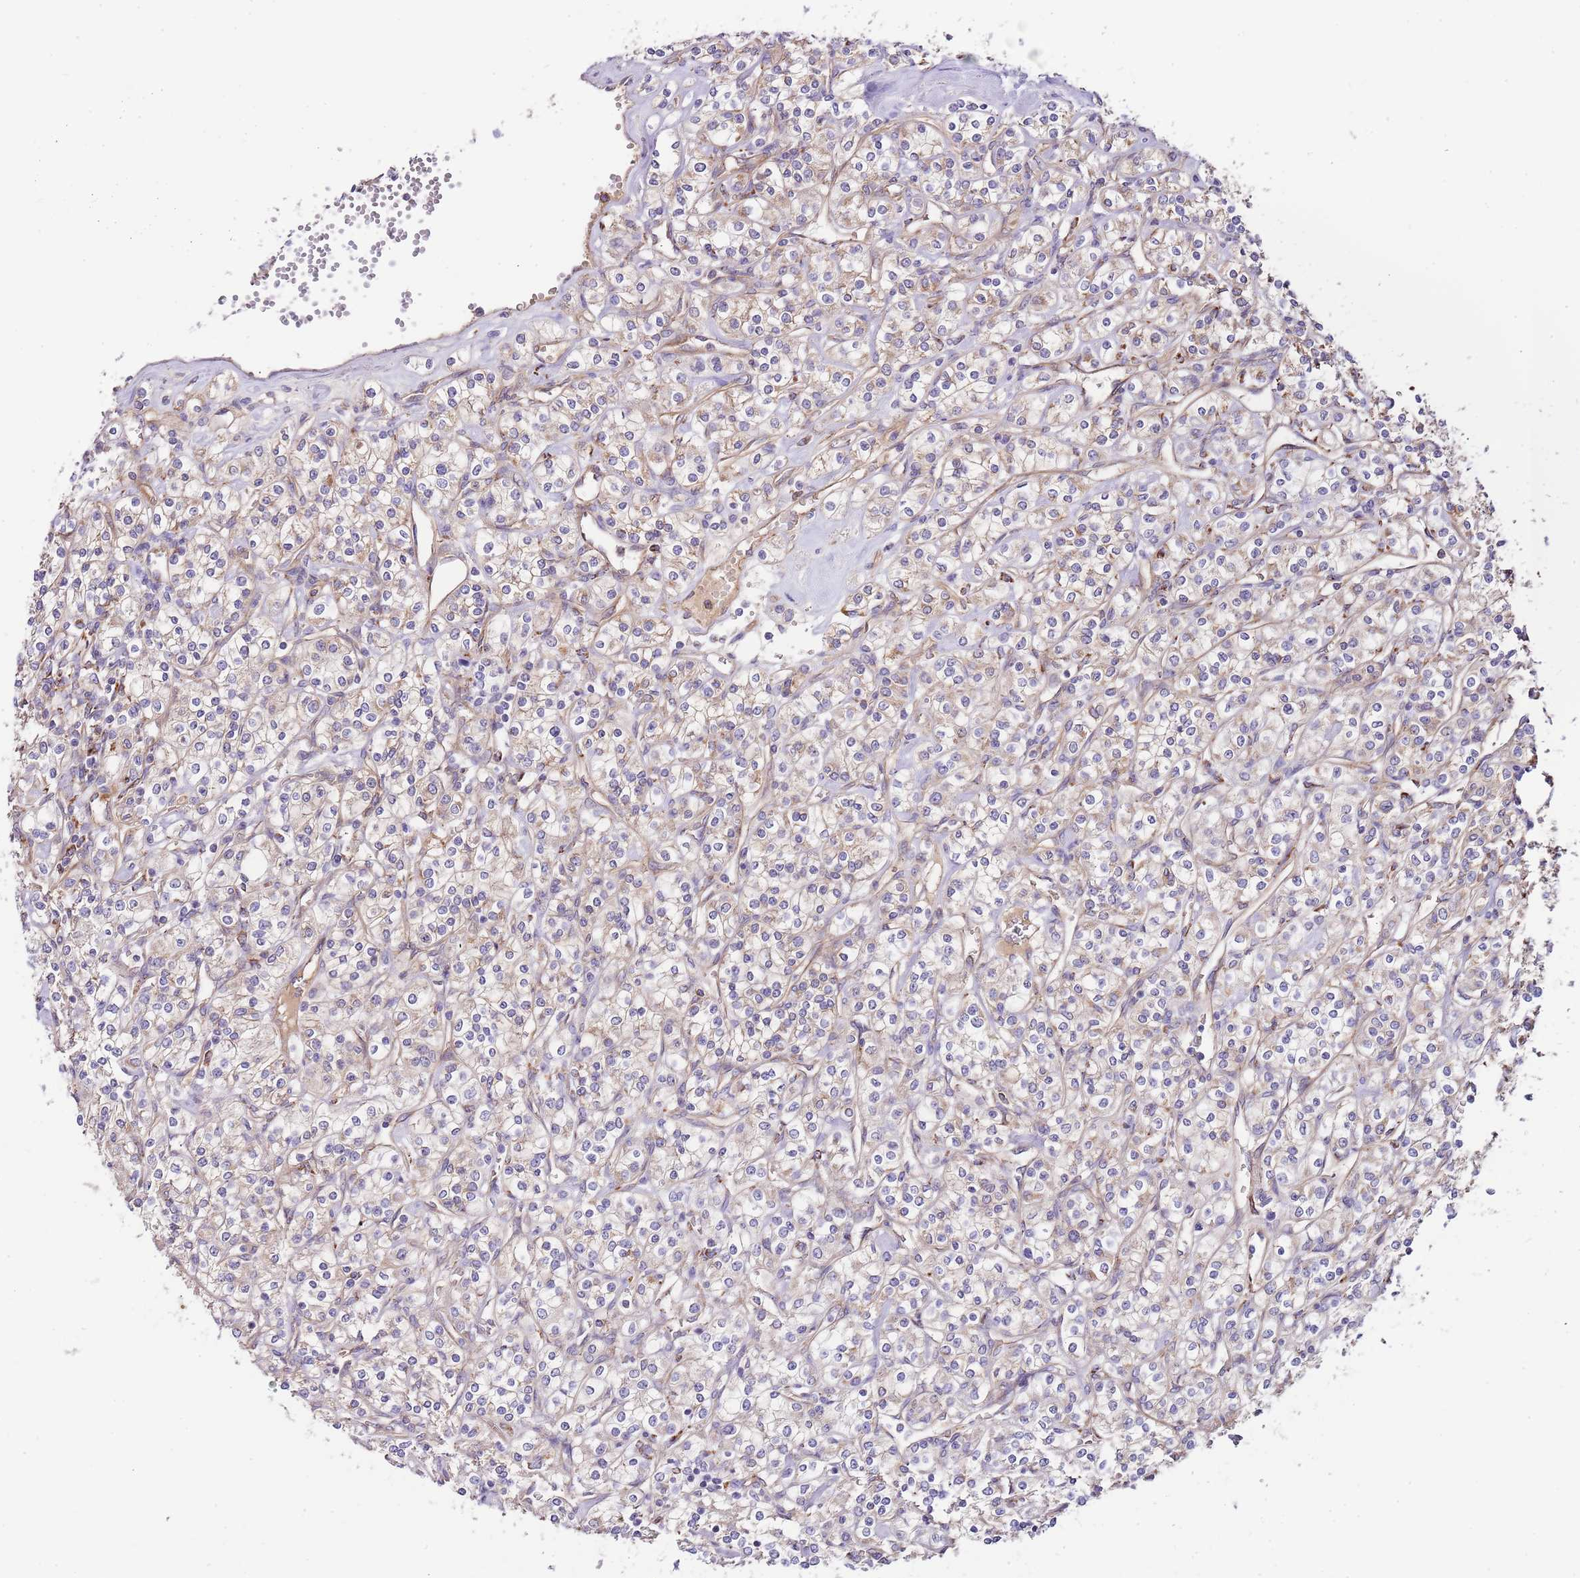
{"staining": {"intensity": "negative", "quantity": "none", "location": "none"}, "tissue": "renal cancer", "cell_type": "Tumor cells", "image_type": "cancer", "snomed": [{"axis": "morphology", "description": "Adenocarcinoma, NOS"}, {"axis": "topography", "description": "Kidney"}], "caption": "Adenocarcinoma (renal) was stained to show a protein in brown. There is no significant staining in tumor cells.", "gene": "DOCK6", "patient": {"sex": "male", "age": 77}}